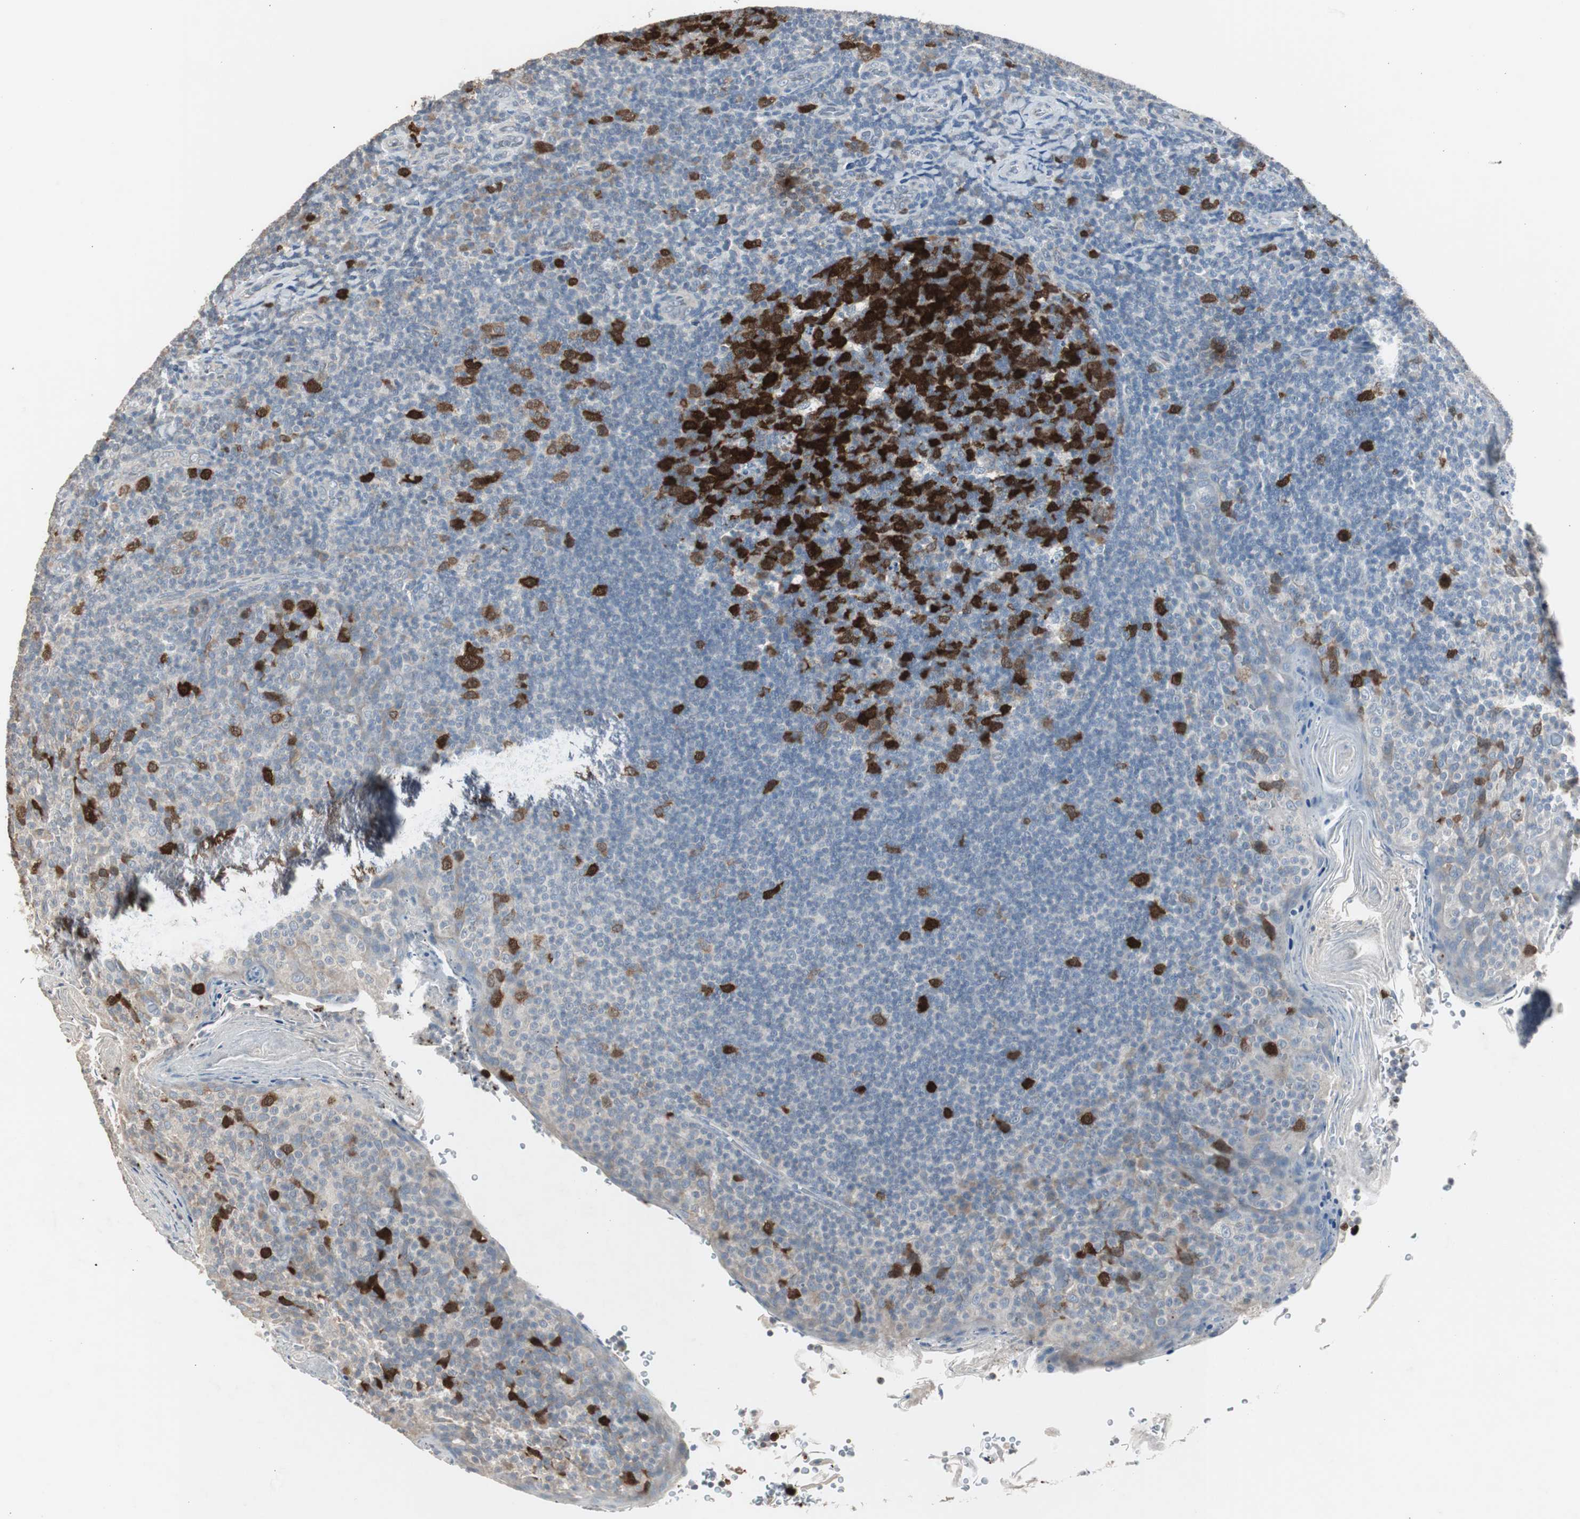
{"staining": {"intensity": "strong", "quantity": "25%-75%", "location": "cytoplasmic/membranous,nuclear"}, "tissue": "tonsil", "cell_type": "Germinal center cells", "image_type": "normal", "snomed": [{"axis": "morphology", "description": "Normal tissue, NOS"}, {"axis": "topography", "description": "Tonsil"}], "caption": "IHC staining of benign tonsil, which demonstrates high levels of strong cytoplasmic/membranous,nuclear expression in about 25%-75% of germinal center cells indicating strong cytoplasmic/membranous,nuclear protein positivity. The staining was performed using DAB (brown) for protein detection and nuclei were counterstained in hematoxylin (blue).", "gene": "TK1", "patient": {"sex": "male", "age": 17}}